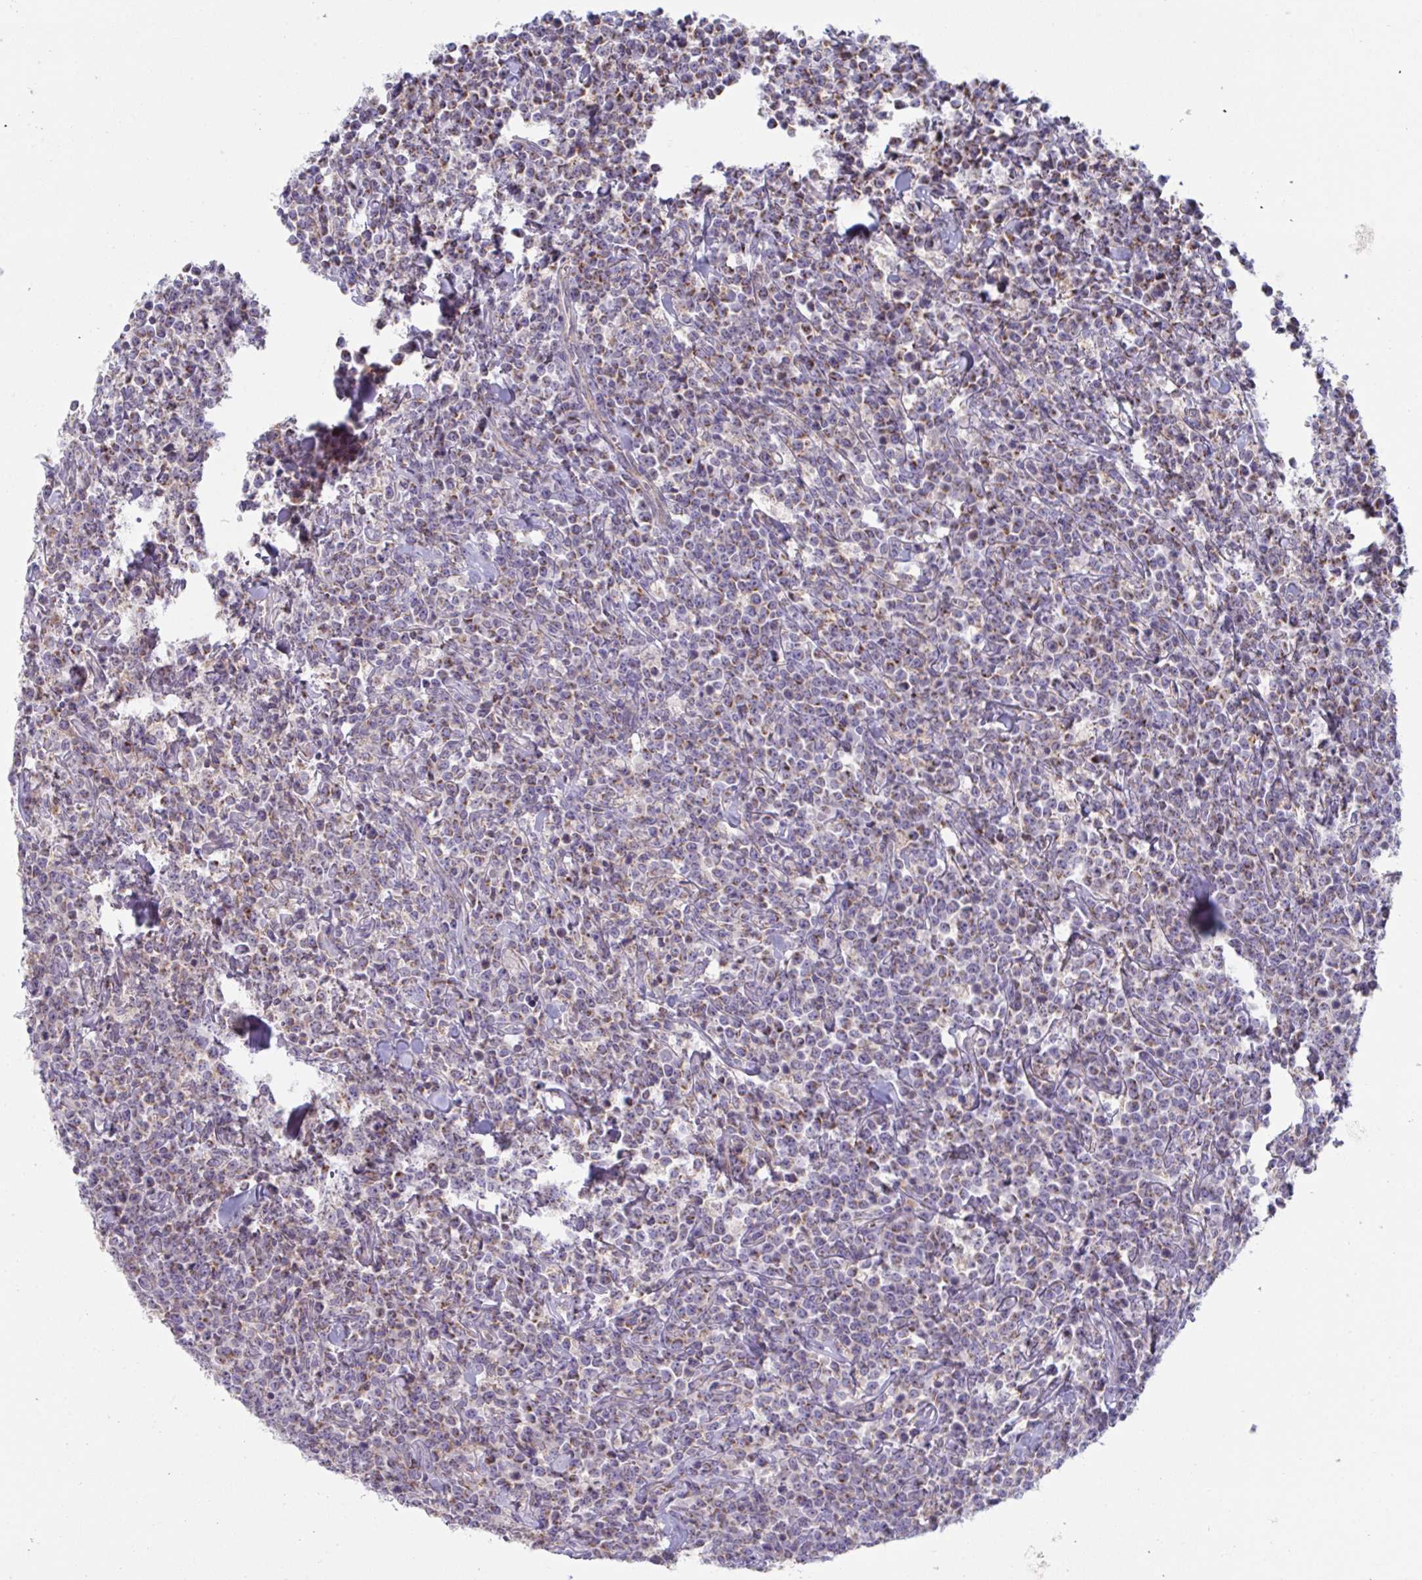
{"staining": {"intensity": "moderate", "quantity": "25%-75%", "location": "cytoplasmic/membranous"}, "tissue": "lymphoma", "cell_type": "Tumor cells", "image_type": "cancer", "snomed": [{"axis": "morphology", "description": "Malignant lymphoma, non-Hodgkin's type, High grade"}, {"axis": "topography", "description": "Small intestine"}], "caption": "Lymphoma tissue demonstrates moderate cytoplasmic/membranous staining in approximately 25%-75% of tumor cells, visualized by immunohistochemistry.", "gene": "NDUFA7", "patient": {"sex": "female", "age": 56}}